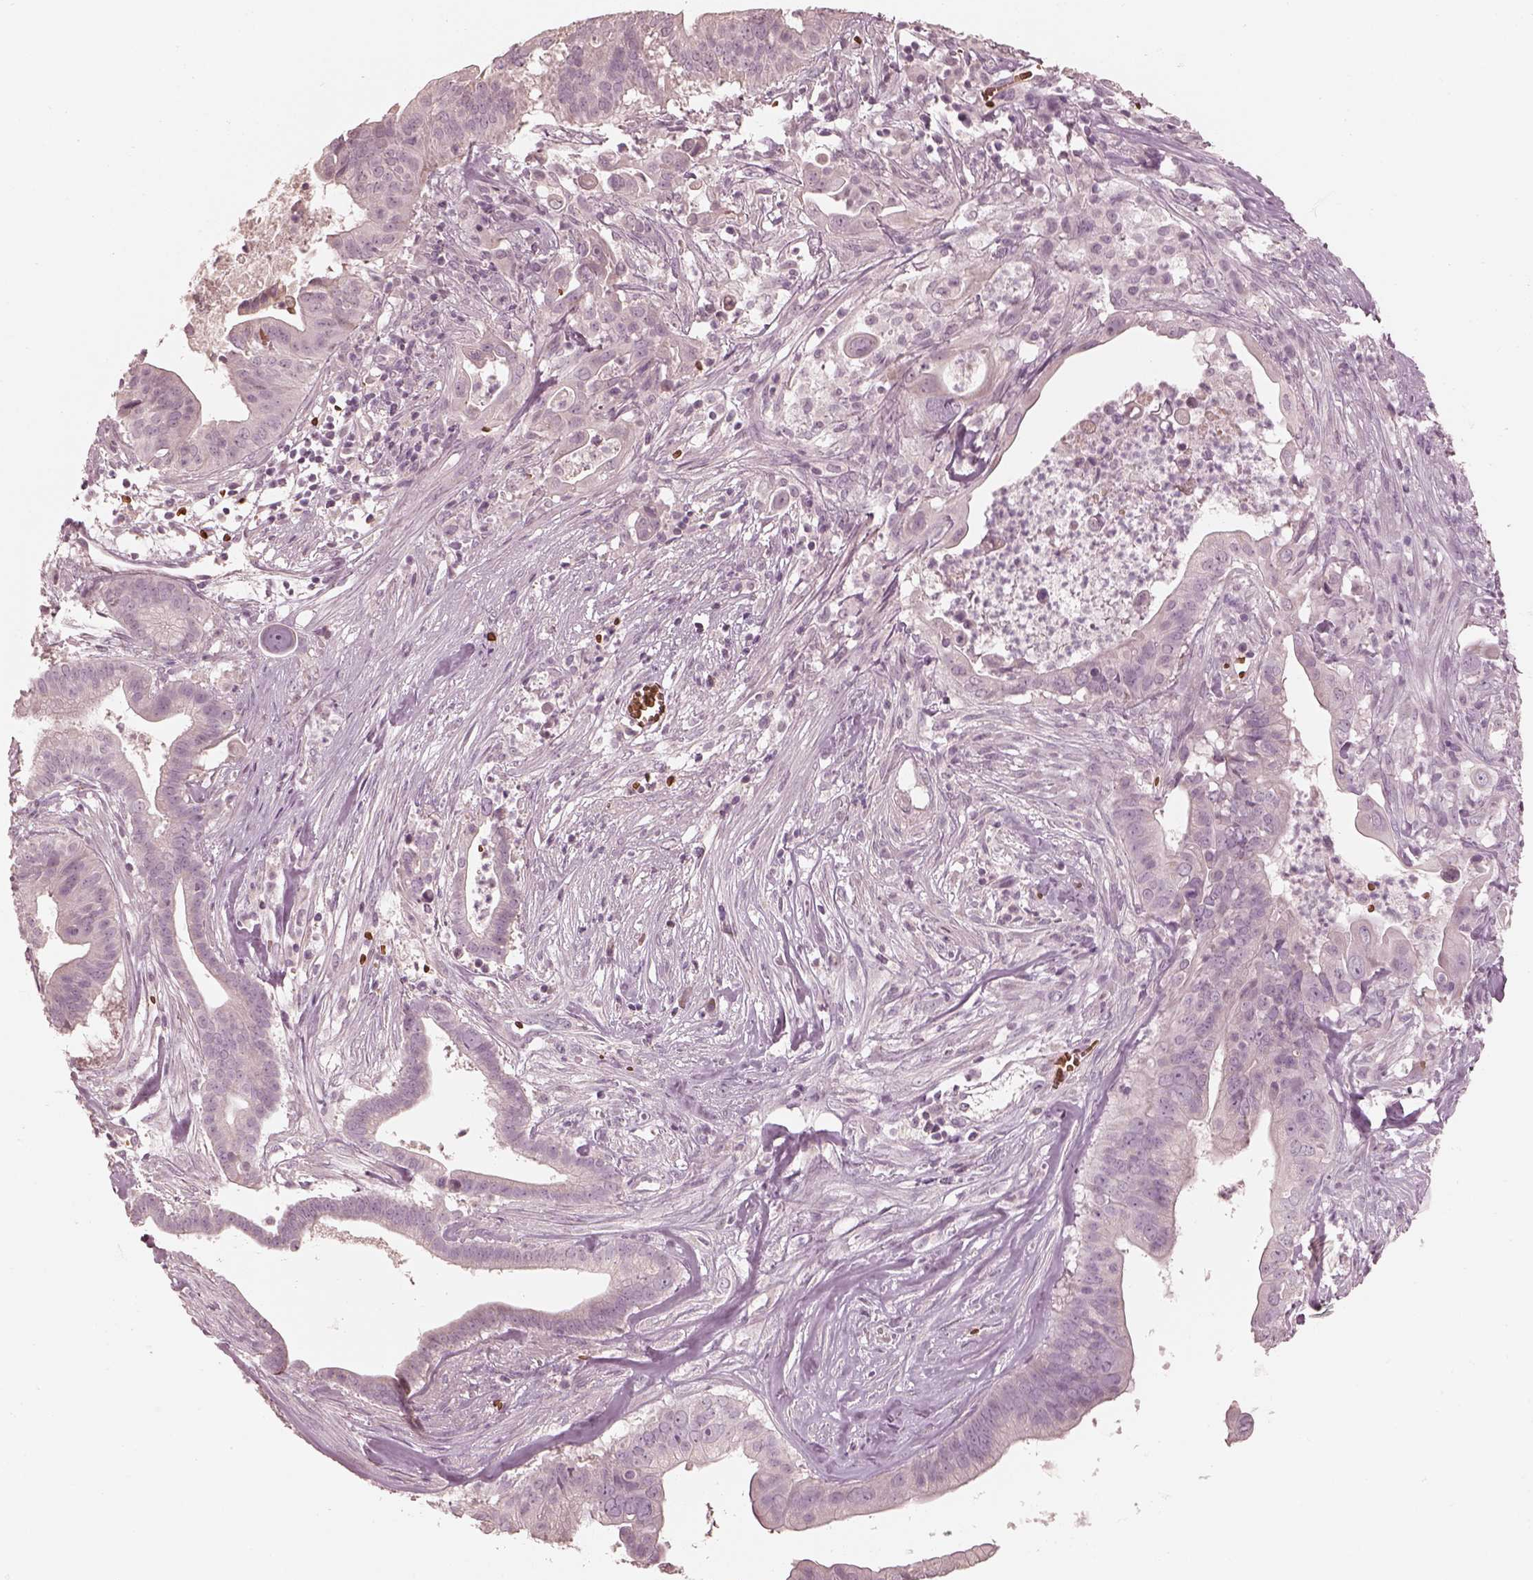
{"staining": {"intensity": "negative", "quantity": "none", "location": "none"}, "tissue": "pancreatic cancer", "cell_type": "Tumor cells", "image_type": "cancer", "snomed": [{"axis": "morphology", "description": "Adenocarcinoma, NOS"}, {"axis": "topography", "description": "Pancreas"}], "caption": "Histopathology image shows no protein positivity in tumor cells of pancreatic cancer tissue.", "gene": "ANKLE1", "patient": {"sex": "male", "age": 61}}